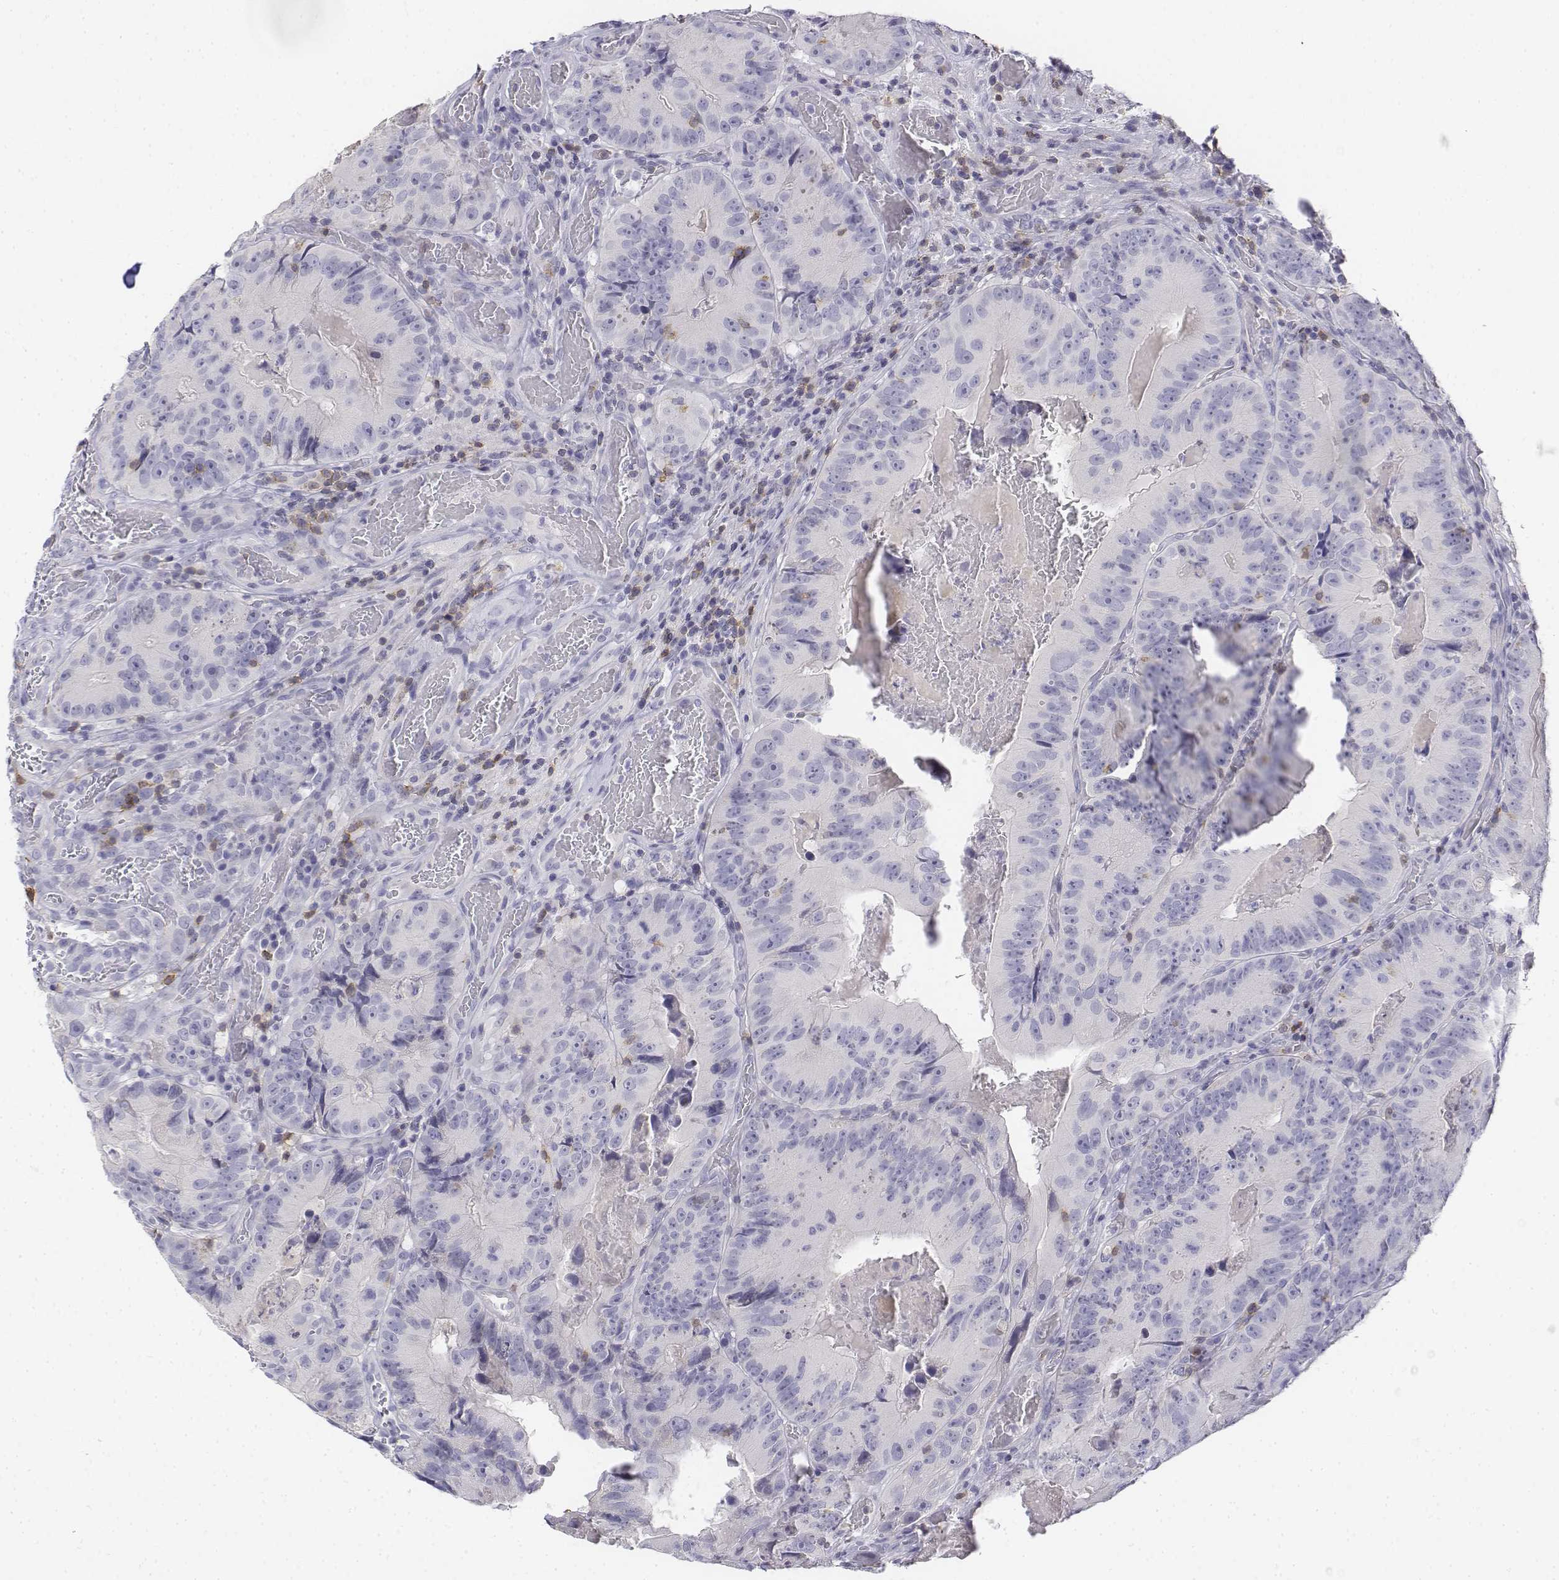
{"staining": {"intensity": "negative", "quantity": "none", "location": "none"}, "tissue": "colorectal cancer", "cell_type": "Tumor cells", "image_type": "cancer", "snomed": [{"axis": "morphology", "description": "Adenocarcinoma, NOS"}, {"axis": "topography", "description": "Colon"}], "caption": "Human colorectal cancer (adenocarcinoma) stained for a protein using IHC reveals no positivity in tumor cells.", "gene": "CD3E", "patient": {"sex": "female", "age": 86}}